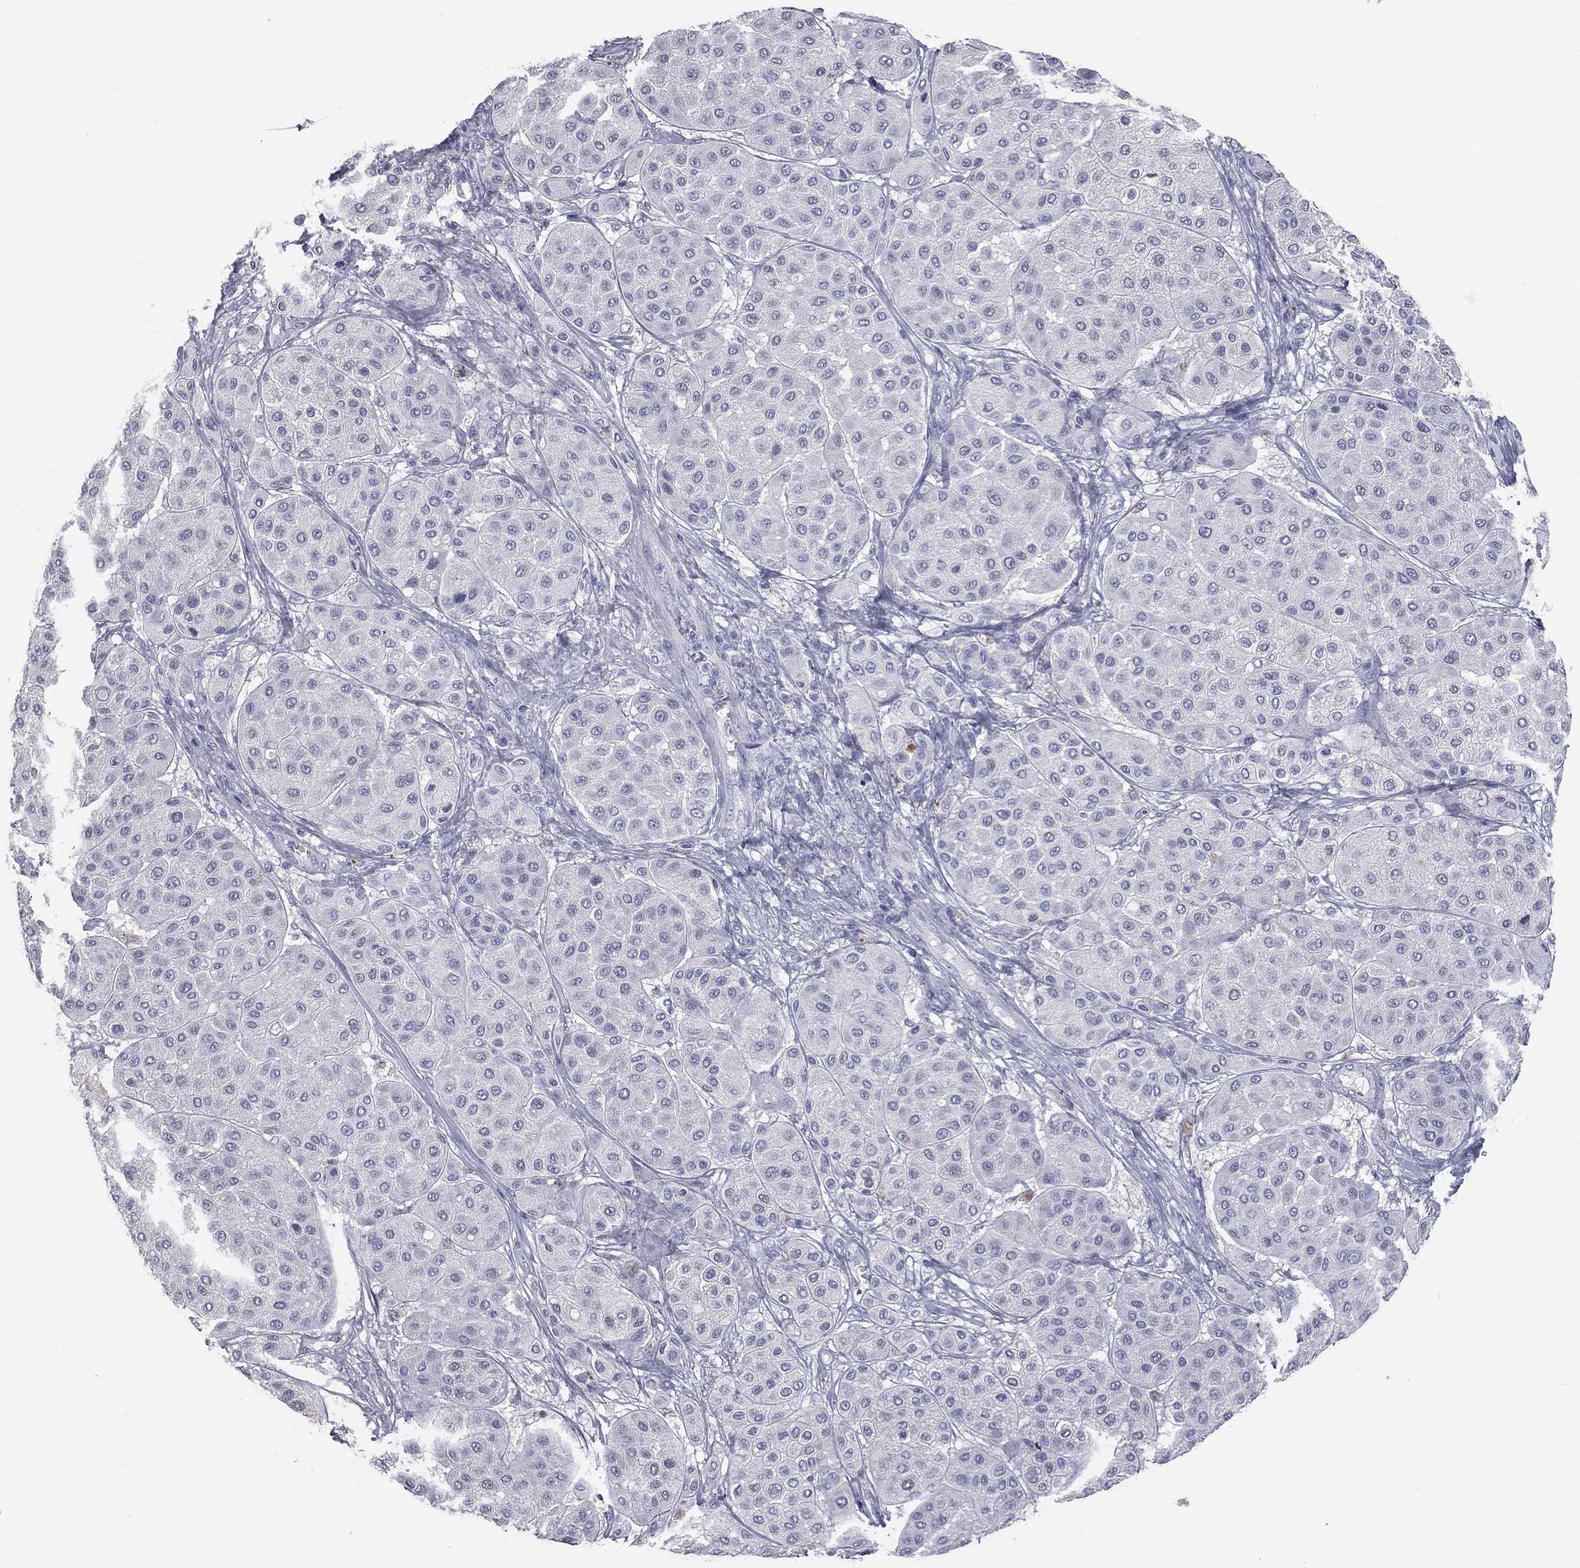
{"staining": {"intensity": "negative", "quantity": "none", "location": "none"}, "tissue": "melanoma", "cell_type": "Tumor cells", "image_type": "cancer", "snomed": [{"axis": "morphology", "description": "Malignant melanoma, Metastatic site"}, {"axis": "topography", "description": "Smooth muscle"}], "caption": "Tumor cells show no significant positivity in melanoma.", "gene": "ESX1", "patient": {"sex": "male", "age": 41}}